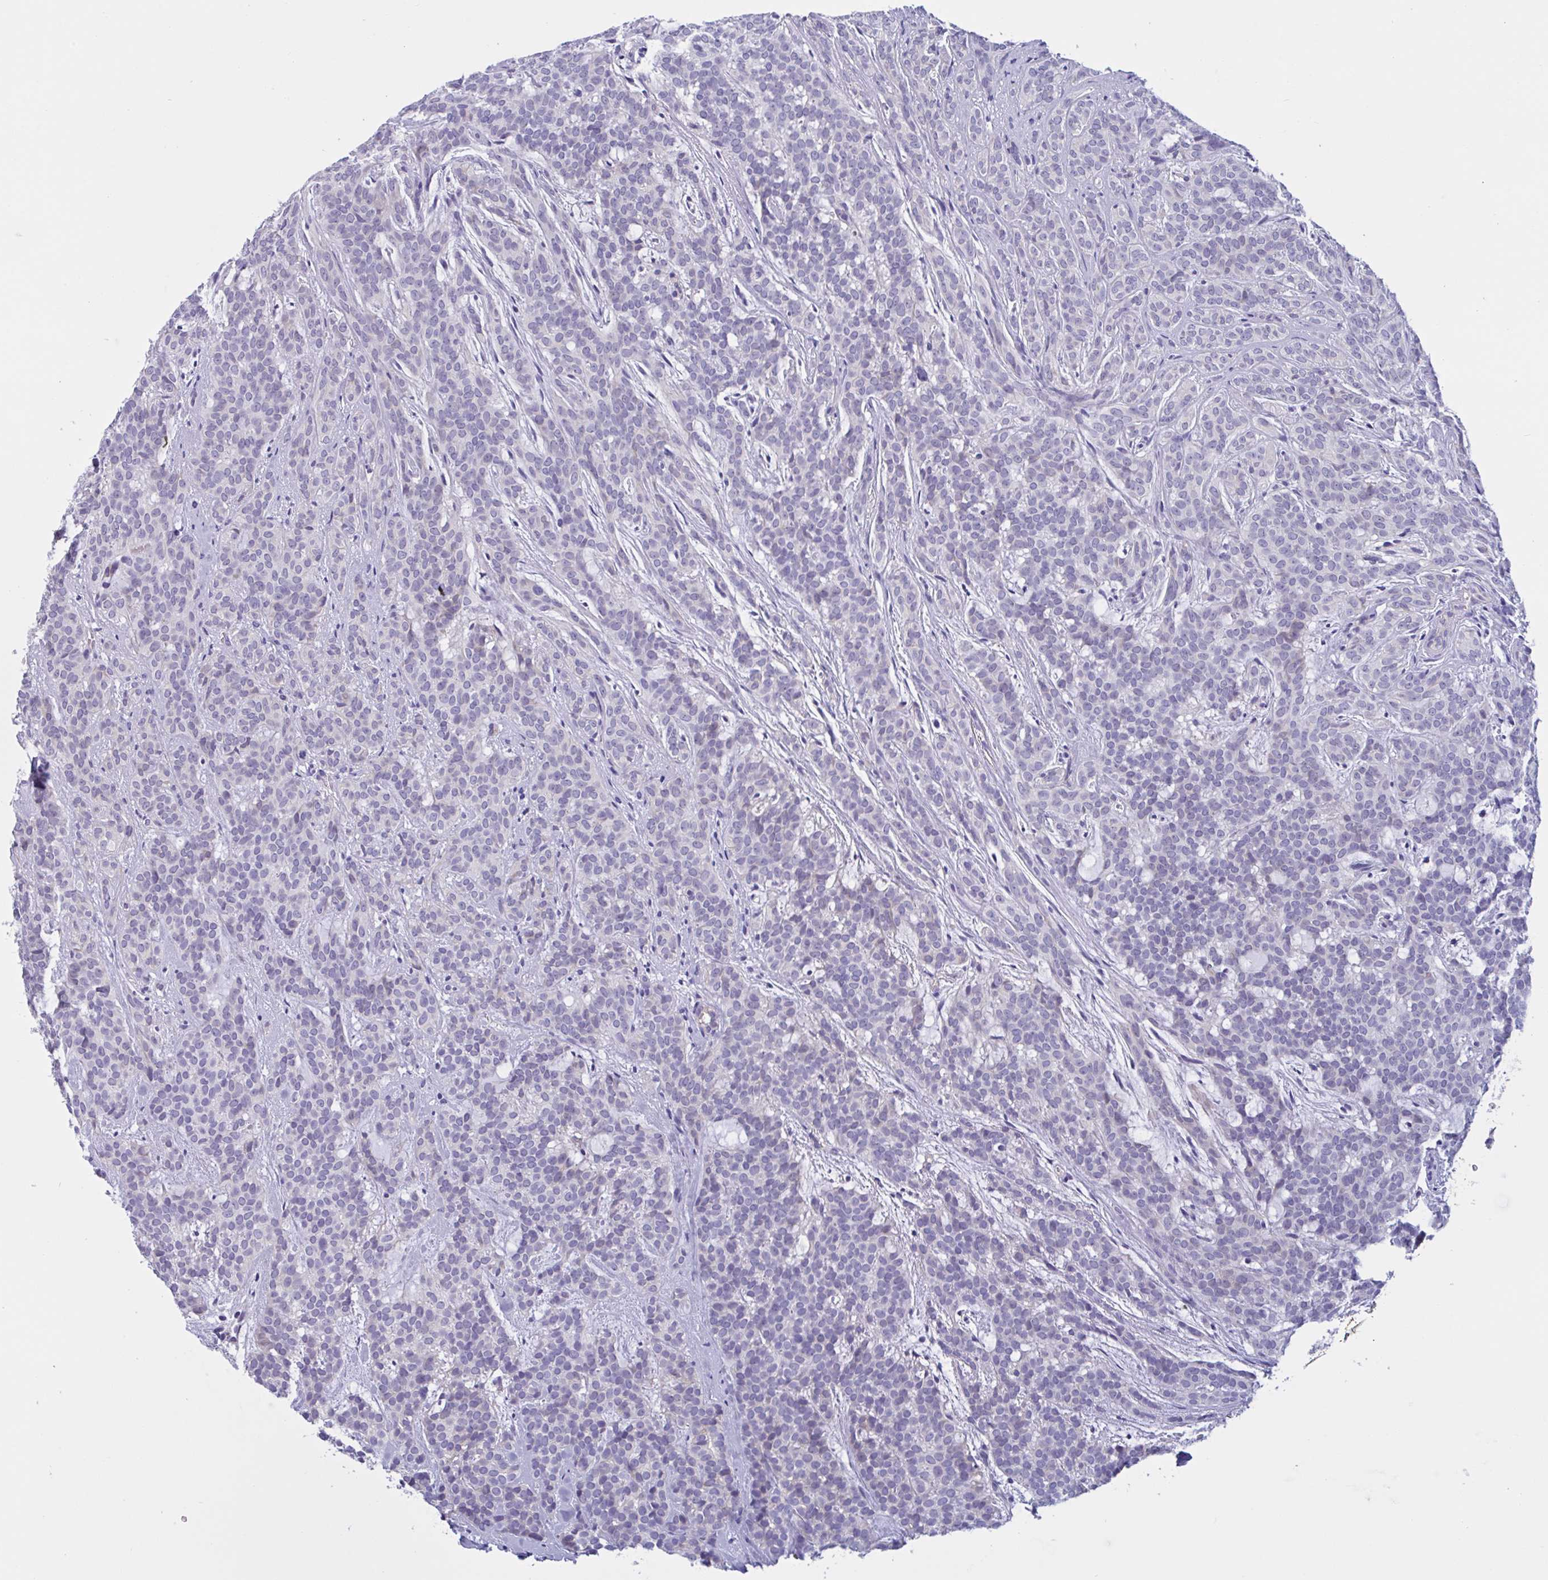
{"staining": {"intensity": "negative", "quantity": "none", "location": "none"}, "tissue": "head and neck cancer", "cell_type": "Tumor cells", "image_type": "cancer", "snomed": [{"axis": "morphology", "description": "Normal tissue, NOS"}, {"axis": "morphology", "description": "Adenocarcinoma, NOS"}, {"axis": "topography", "description": "Oral tissue"}, {"axis": "topography", "description": "Head-Neck"}], "caption": "IHC of human adenocarcinoma (head and neck) exhibits no staining in tumor cells.", "gene": "MS4A14", "patient": {"sex": "female", "age": 57}}